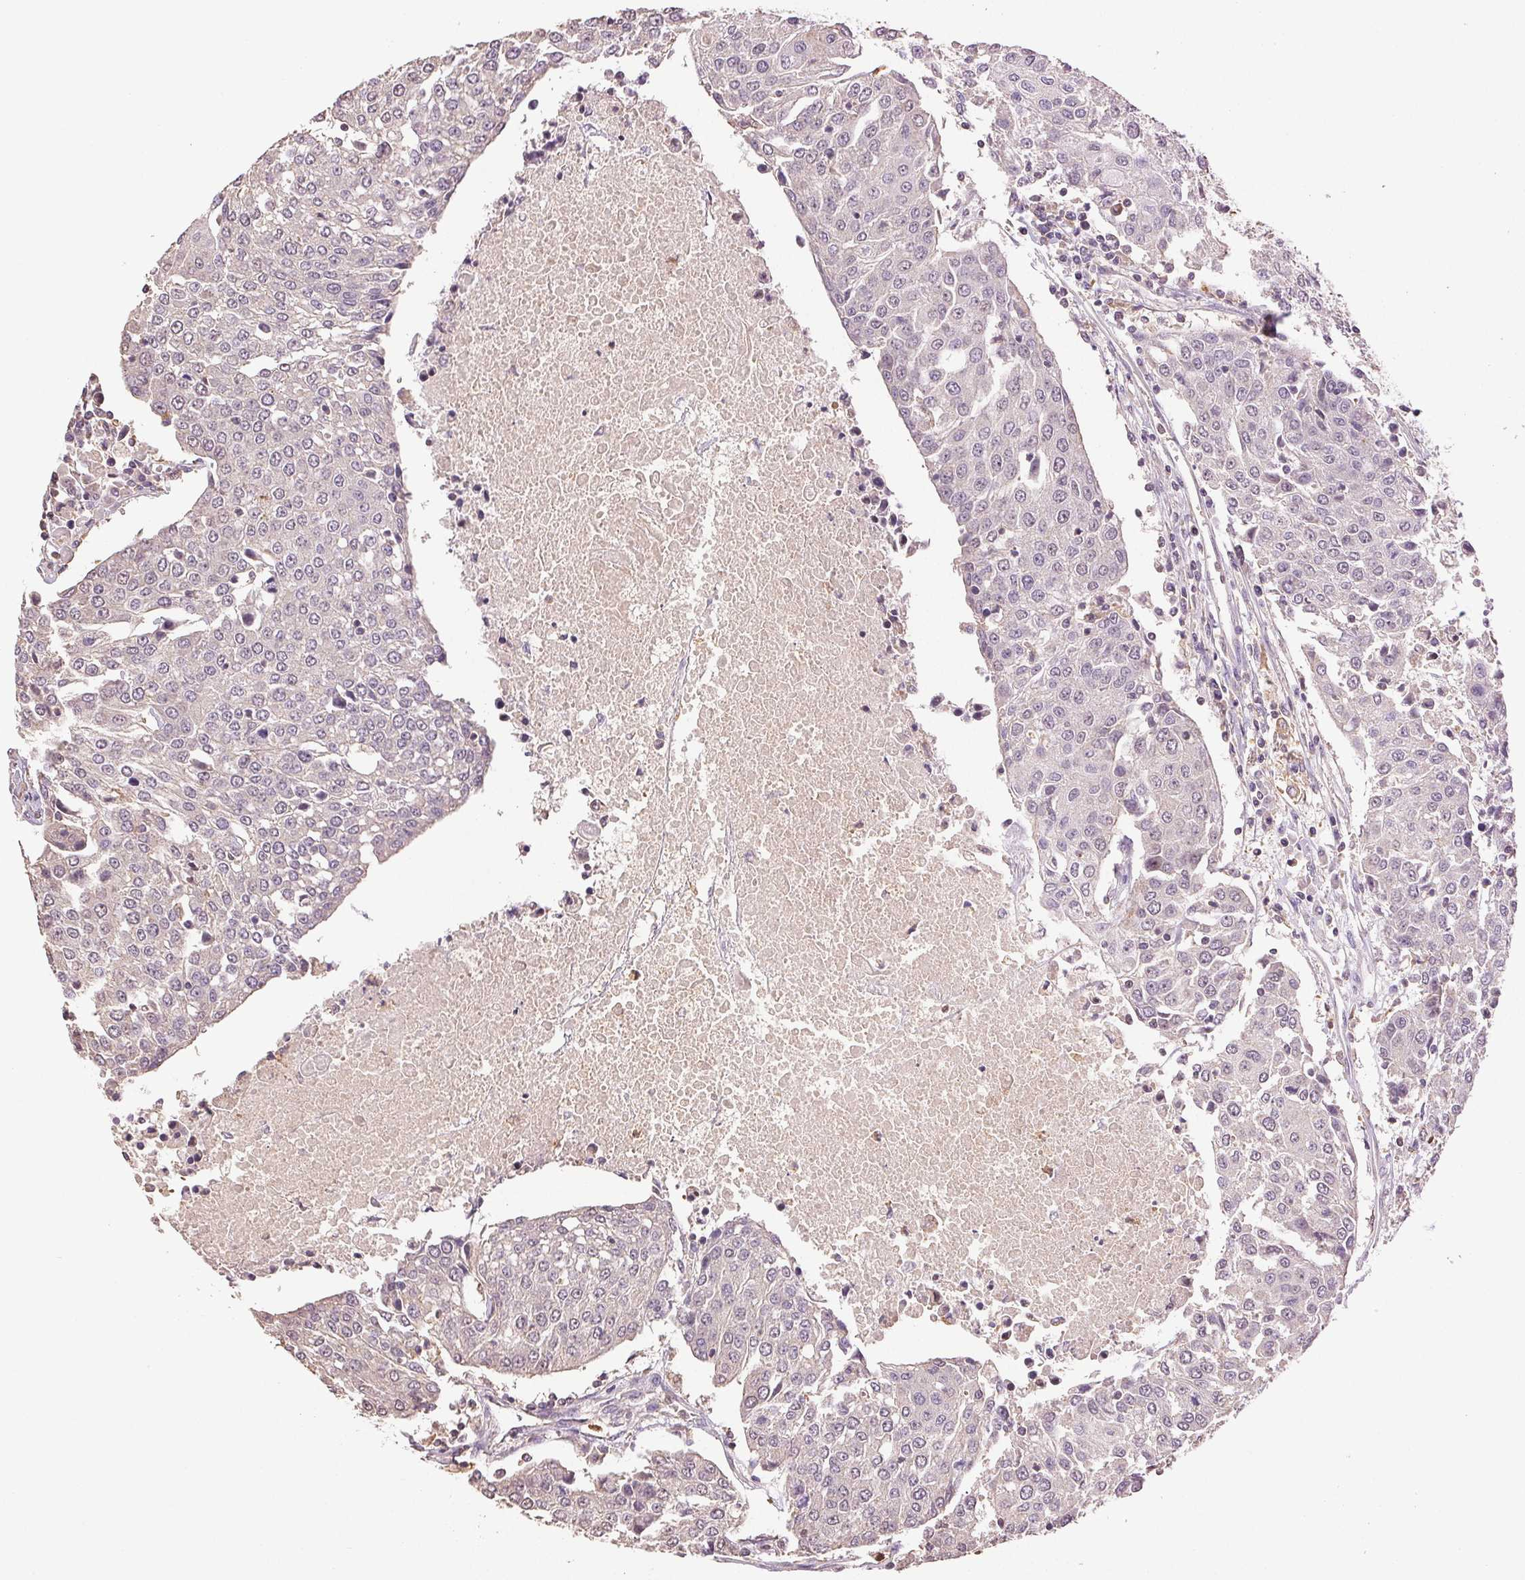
{"staining": {"intensity": "negative", "quantity": "none", "location": "none"}, "tissue": "urothelial cancer", "cell_type": "Tumor cells", "image_type": "cancer", "snomed": [{"axis": "morphology", "description": "Urothelial carcinoma, High grade"}, {"axis": "topography", "description": "Urinary bladder"}], "caption": "Immunohistochemistry (IHC) of human urothelial carcinoma (high-grade) shows no positivity in tumor cells. The staining was performed using DAB to visualize the protein expression in brown, while the nuclei were stained in blue with hematoxylin (Magnification: 20x).", "gene": "TMEM253", "patient": {"sex": "female", "age": 85}}